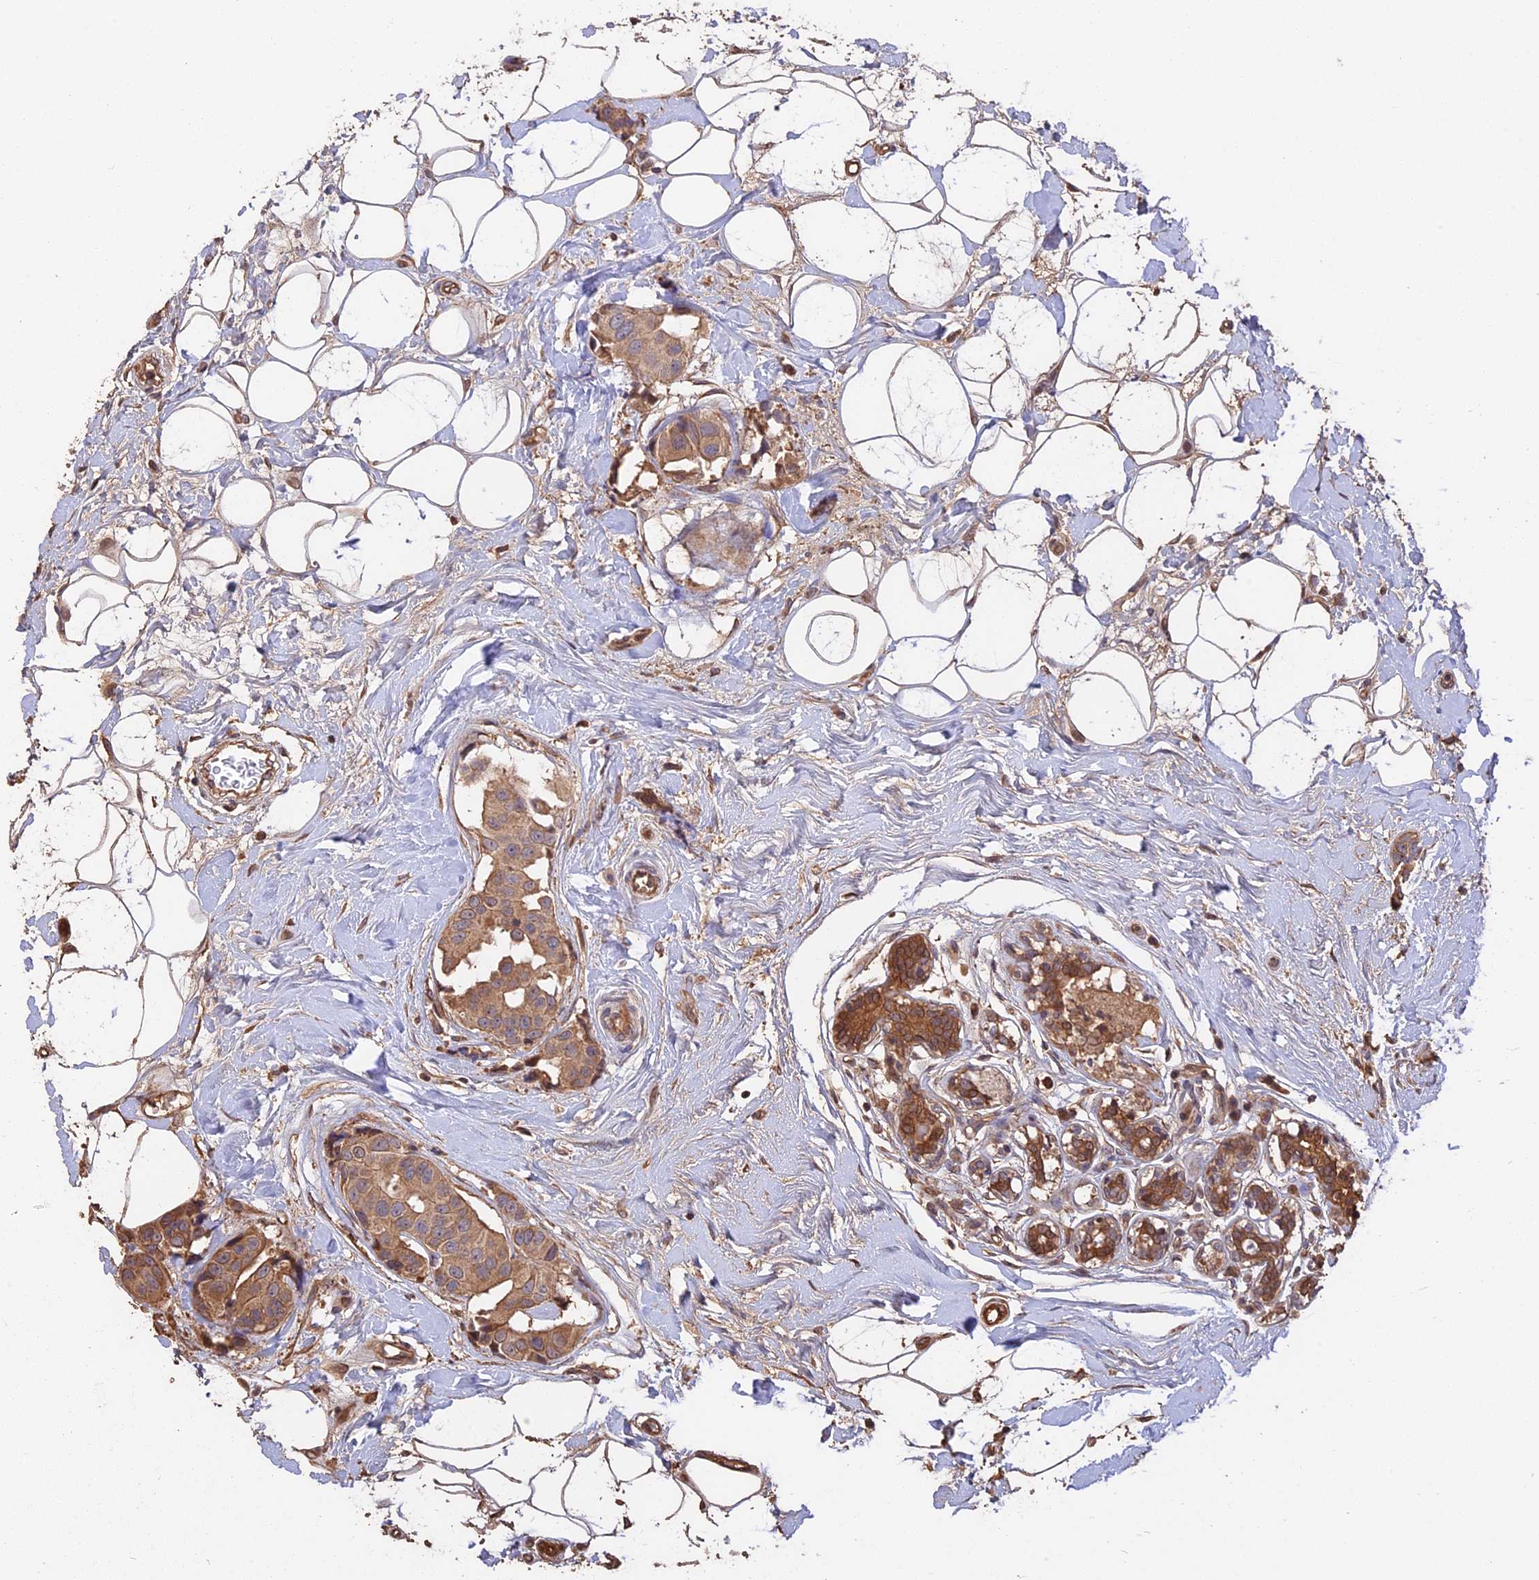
{"staining": {"intensity": "moderate", "quantity": ">75%", "location": "cytoplasmic/membranous"}, "tissue": "breast cancer", "cell_type": "Tumor cells", "image_type": "cancer", "snomed": [{"axis": "morphology", "description": "Normal tissue, NOS"}, {"axis": "morphology", "description": "Duct carcinoma"}, {"axis": "topography", "description": "Breast"}], "caption": "Immunohistochemistry histopathology image of neoplastic tissue: infiltrating ductal carcinoma (breast) stained using immunohistochemistry (IHC) demonstrates medium levels of moderate protein expression localized specifically in the cytoplasmic/membranous of tumor cells, appearing as a cytoplasmic/membranous brown color.", "gene": "RASAL1", "patient": {"sex": "female", "age": 39}}